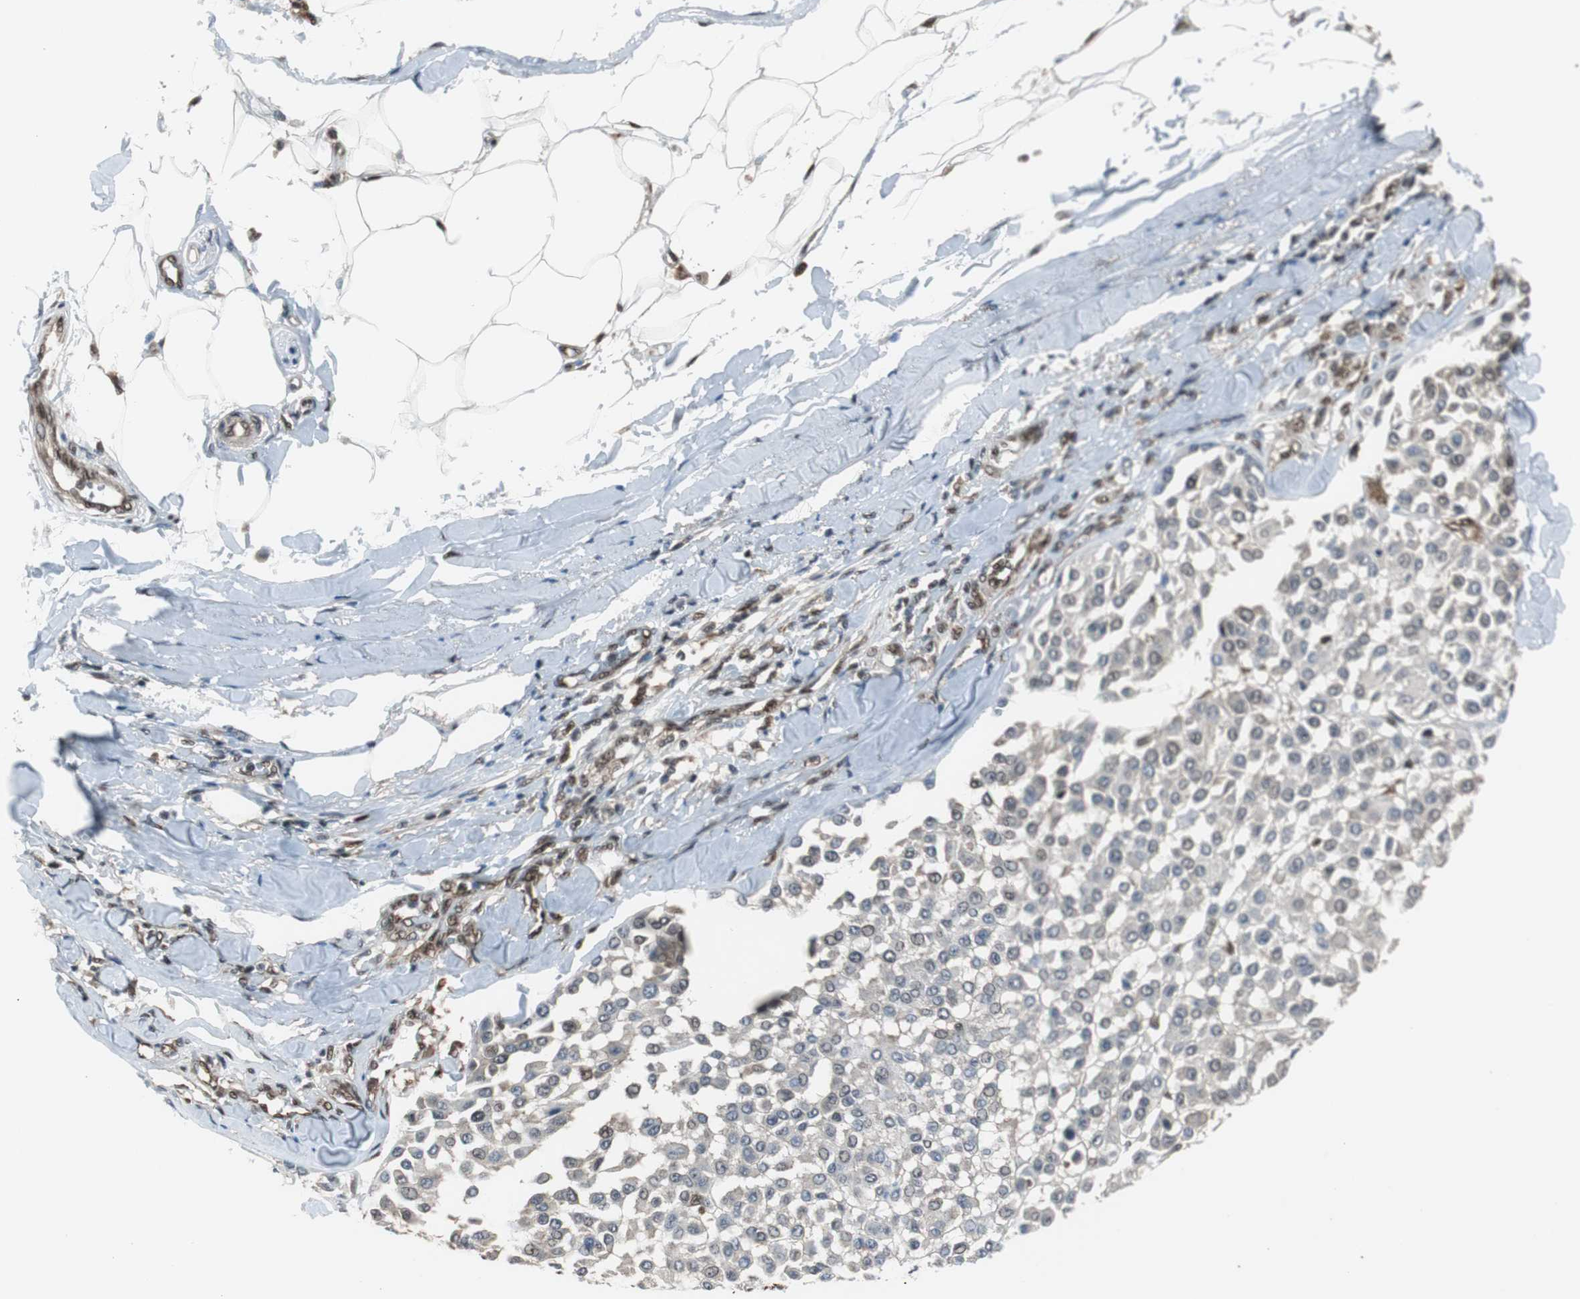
{"staining": {"intensity": "negative", "quantity": "none", "location": "none"}, "tissue": "melanoma", "cell_type": "Tumor cells", "image_type": "cancer", "snomed": [{"axis": "morphology", "description": "Malignant melanoma, Metastatic site"}, {"axis": "topography", "description": "Soft tissue"}], "caption": "Tumor cells show no significant protein expression in melanoma.", "gene": "VCP", "patient": {"sex": "male", "age": 41}}